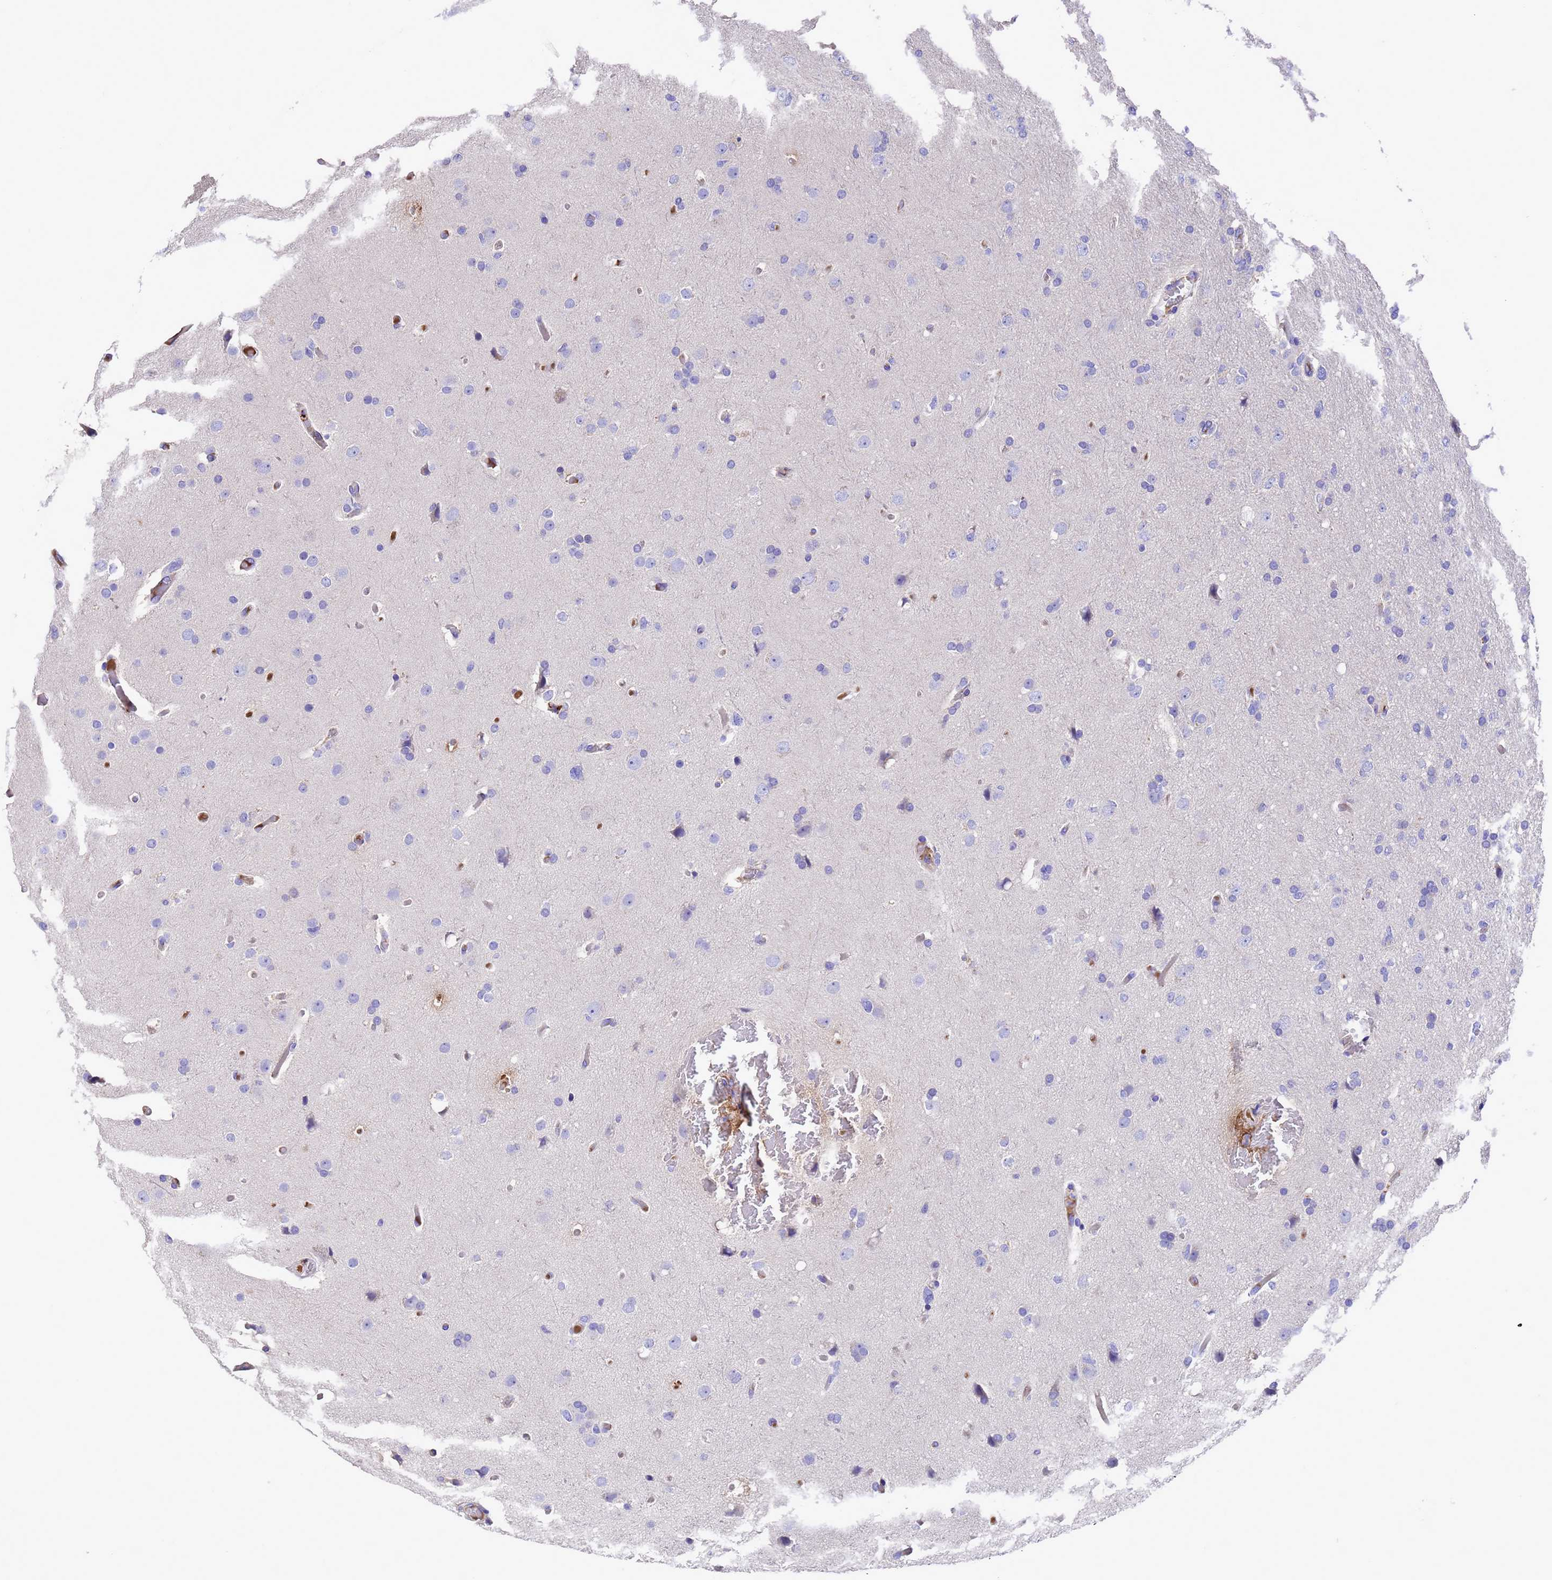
{"staining": {"intensity": "negative", "quantity": "none", "location": "none"}, "tissue": "glioma", "cell_type": "Tumor cells", "image_type": "cancer", "snomed": [{"axis": "morphology", "description": "Glioma, malignant, High grade"}, {"axis": "topography", "description": "Cerebral cortex"}], "caption": "IHC histopathology image of human high-grade glioma (malignant) stained for a protein (brown), which reveals no expression in tumor cells.", "gene": "ELP6", "patient": {"sex": "female", "age": 36}}